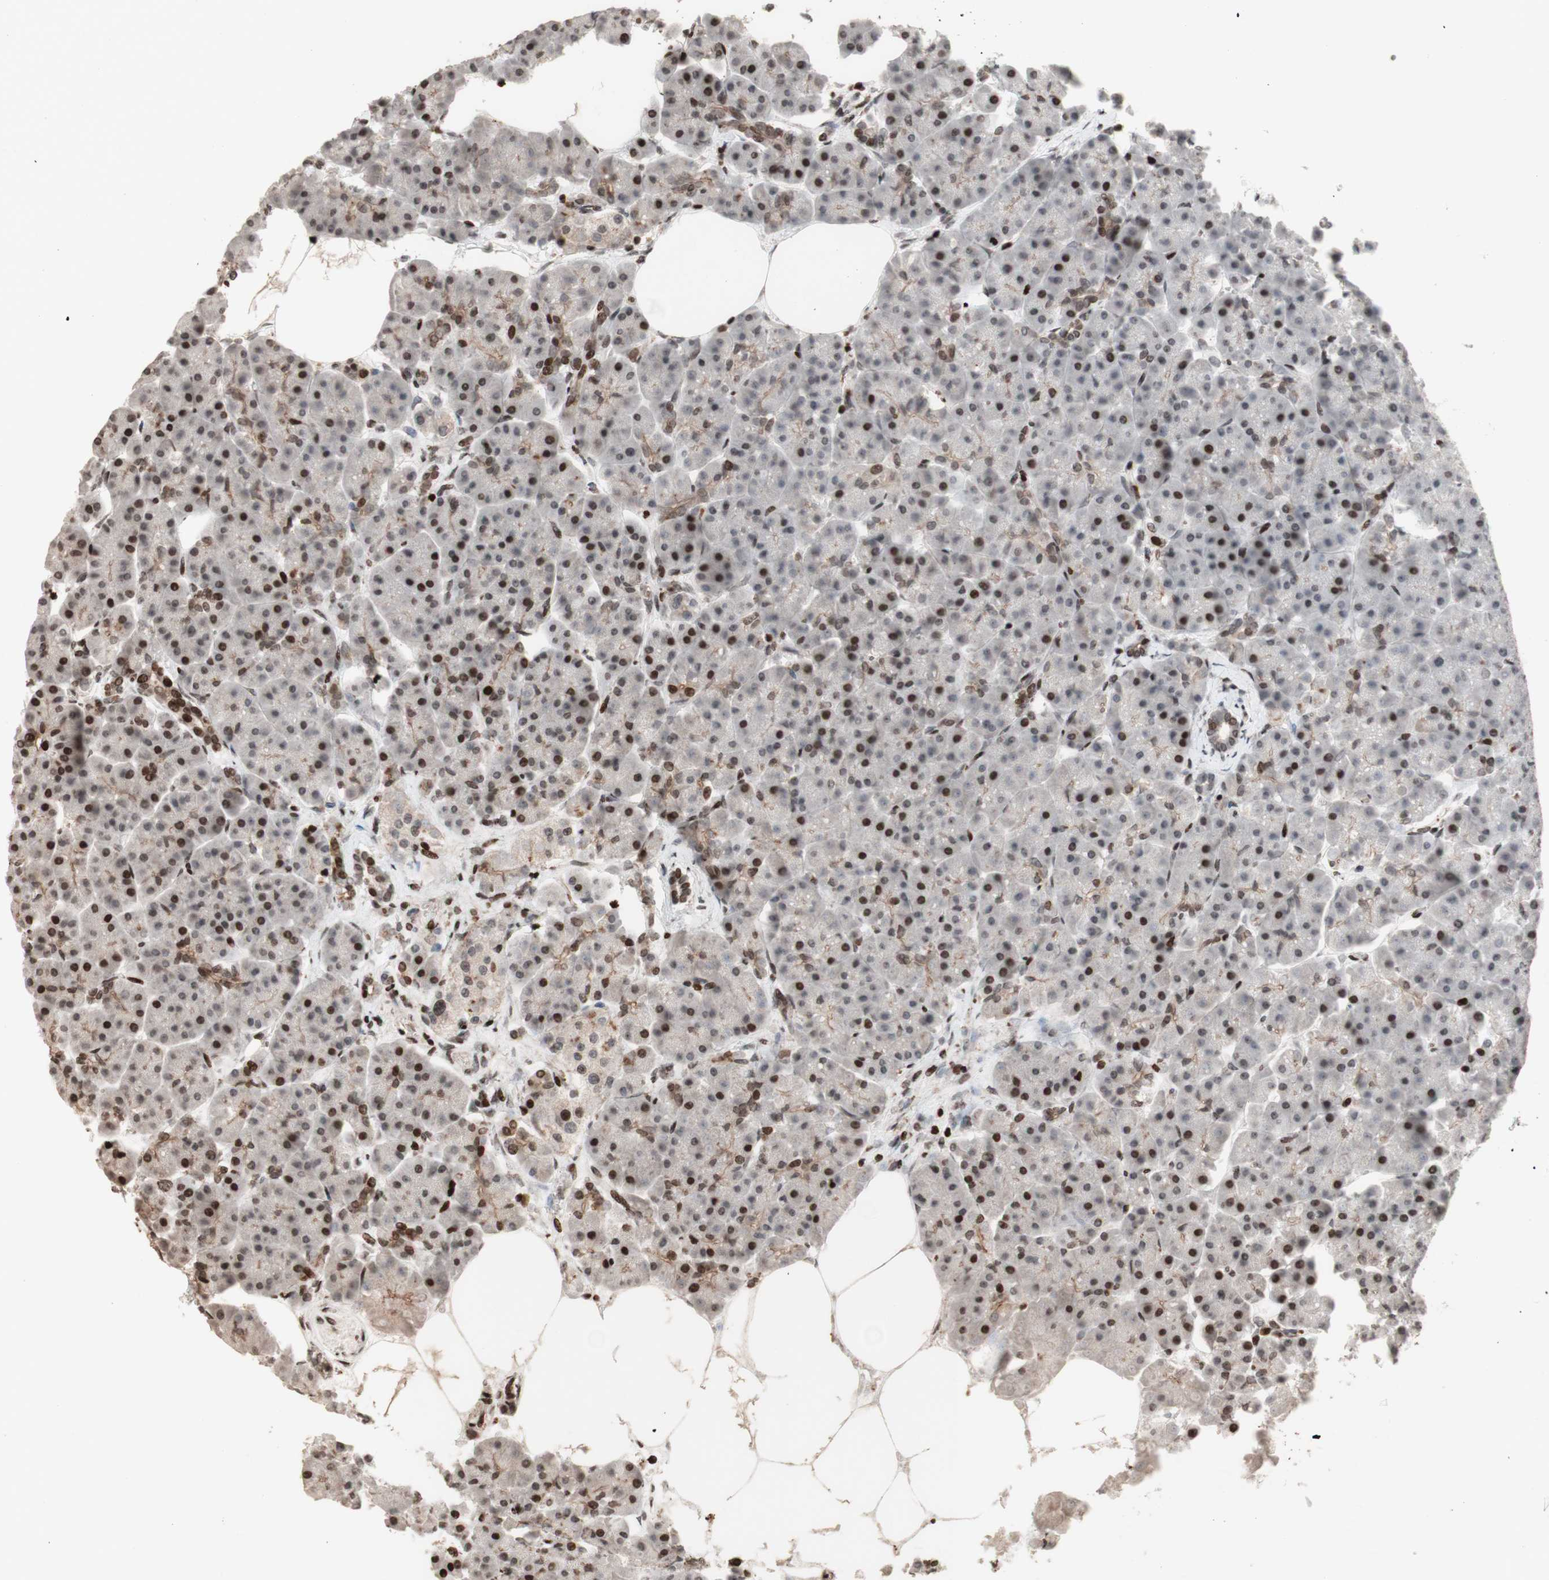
{"staining": {"intensity": "moderate", "quantity": "25%-75%", "location": "cytoplasmic/membranous,nuclear"}, "tissue": "pancreas", "cell_type": "Exocrine glandular cells", "image_type": "normal", "snomed": [{"axis": "morphology", "description": "Normal tissue, NOS"}, {"axis": "topography", "description": "Pancreas"}], "caption": "Pancreas was stained to show a protein in brown. There is medium levels of moderate cytoplasmic/membranous,nuclear positivity in approximately 25%-75% of exocrine glandular cells. The staining was performed using DAB (3,3'-diaminobenzidine), with brown indicating positive protein expression. Nuclei are stained blue with hematoxylin.", "gene": "POLA1", "patient": {"sex": "female", "age": 70}}